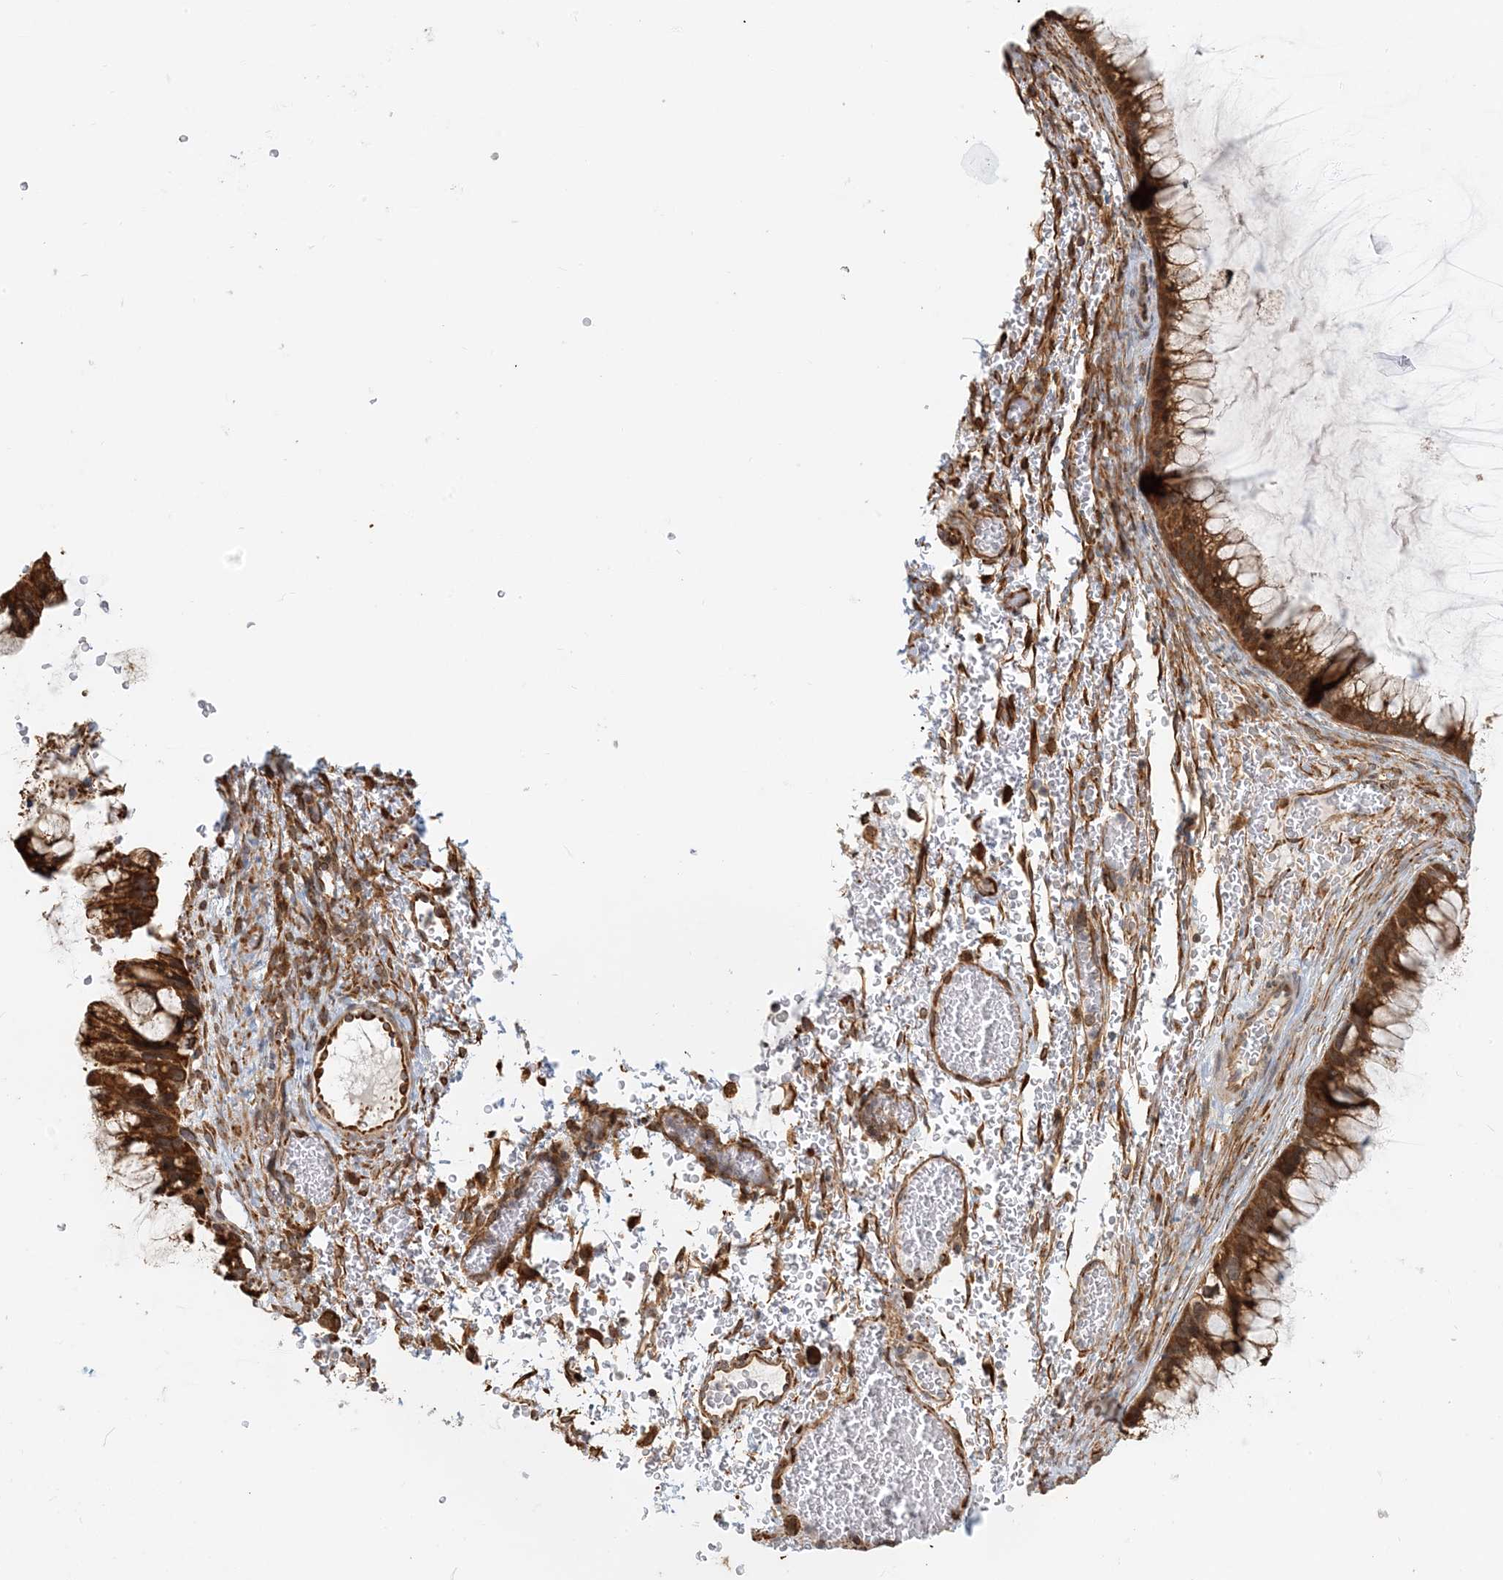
{"staining": {"intensity": "moderate", "quantity": ">75%", "location": "cytoplasmic/membranous"}, "tissue": "ovarian cancer", "cell_type": "Tumor cells", "image_type": "cancer", "snomed": [{"axis": "morphology", "description": "Cystadenocarcinoma, mucinous, NOS"}, {"axis": "topography", "description": "Ovary"}], "caption": "Protein analysis of ovarian mucinous cystadenocarcinoma tissue displays moderate cytoplasmic/membranous staining in about >75% of tumor cells.", "gene": "HNMT", "patient": {"sex": "female", "age": 37}}